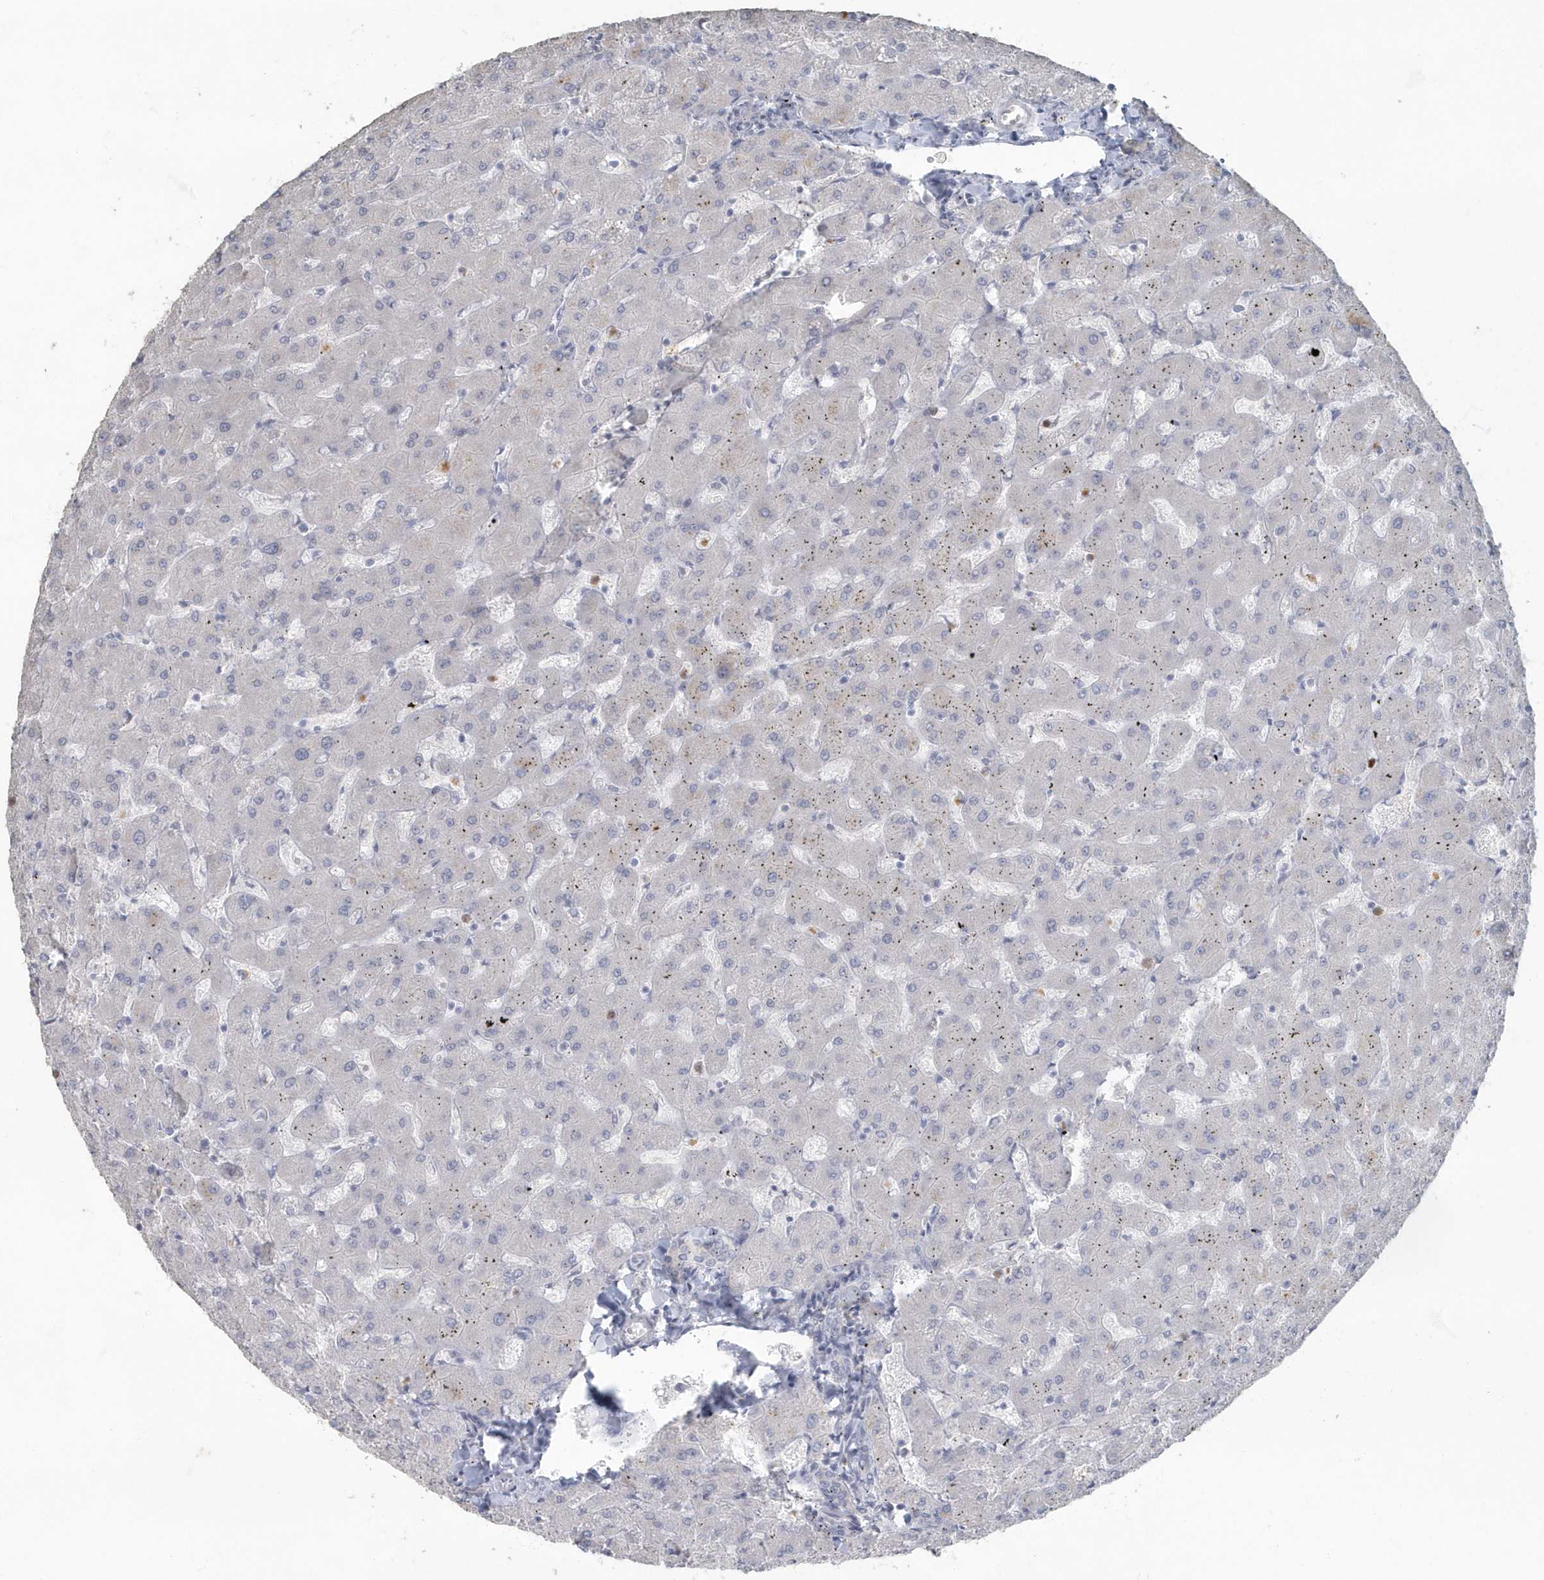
{"staining": {"intensity": "negative", "quantity": "none", "location": "none"}, "tissue": "liver", "cell_type": "Cholangiocytes", "image_type": "normal", "snomed": [{"axis": "morphology", "description": "Normal tissue, NOS"}, {"axis": "topography", "description": "Liver"}], "caption": "A histopathology image of liver stained for a protein demonstrates no brown staining in cholangiocytes. The staining is performed using DAB brown chromogen with nuclei counter-stained in using hematoxylin.", "gene": "MYOT", "patient": {"sex": "female", "age": 63}}